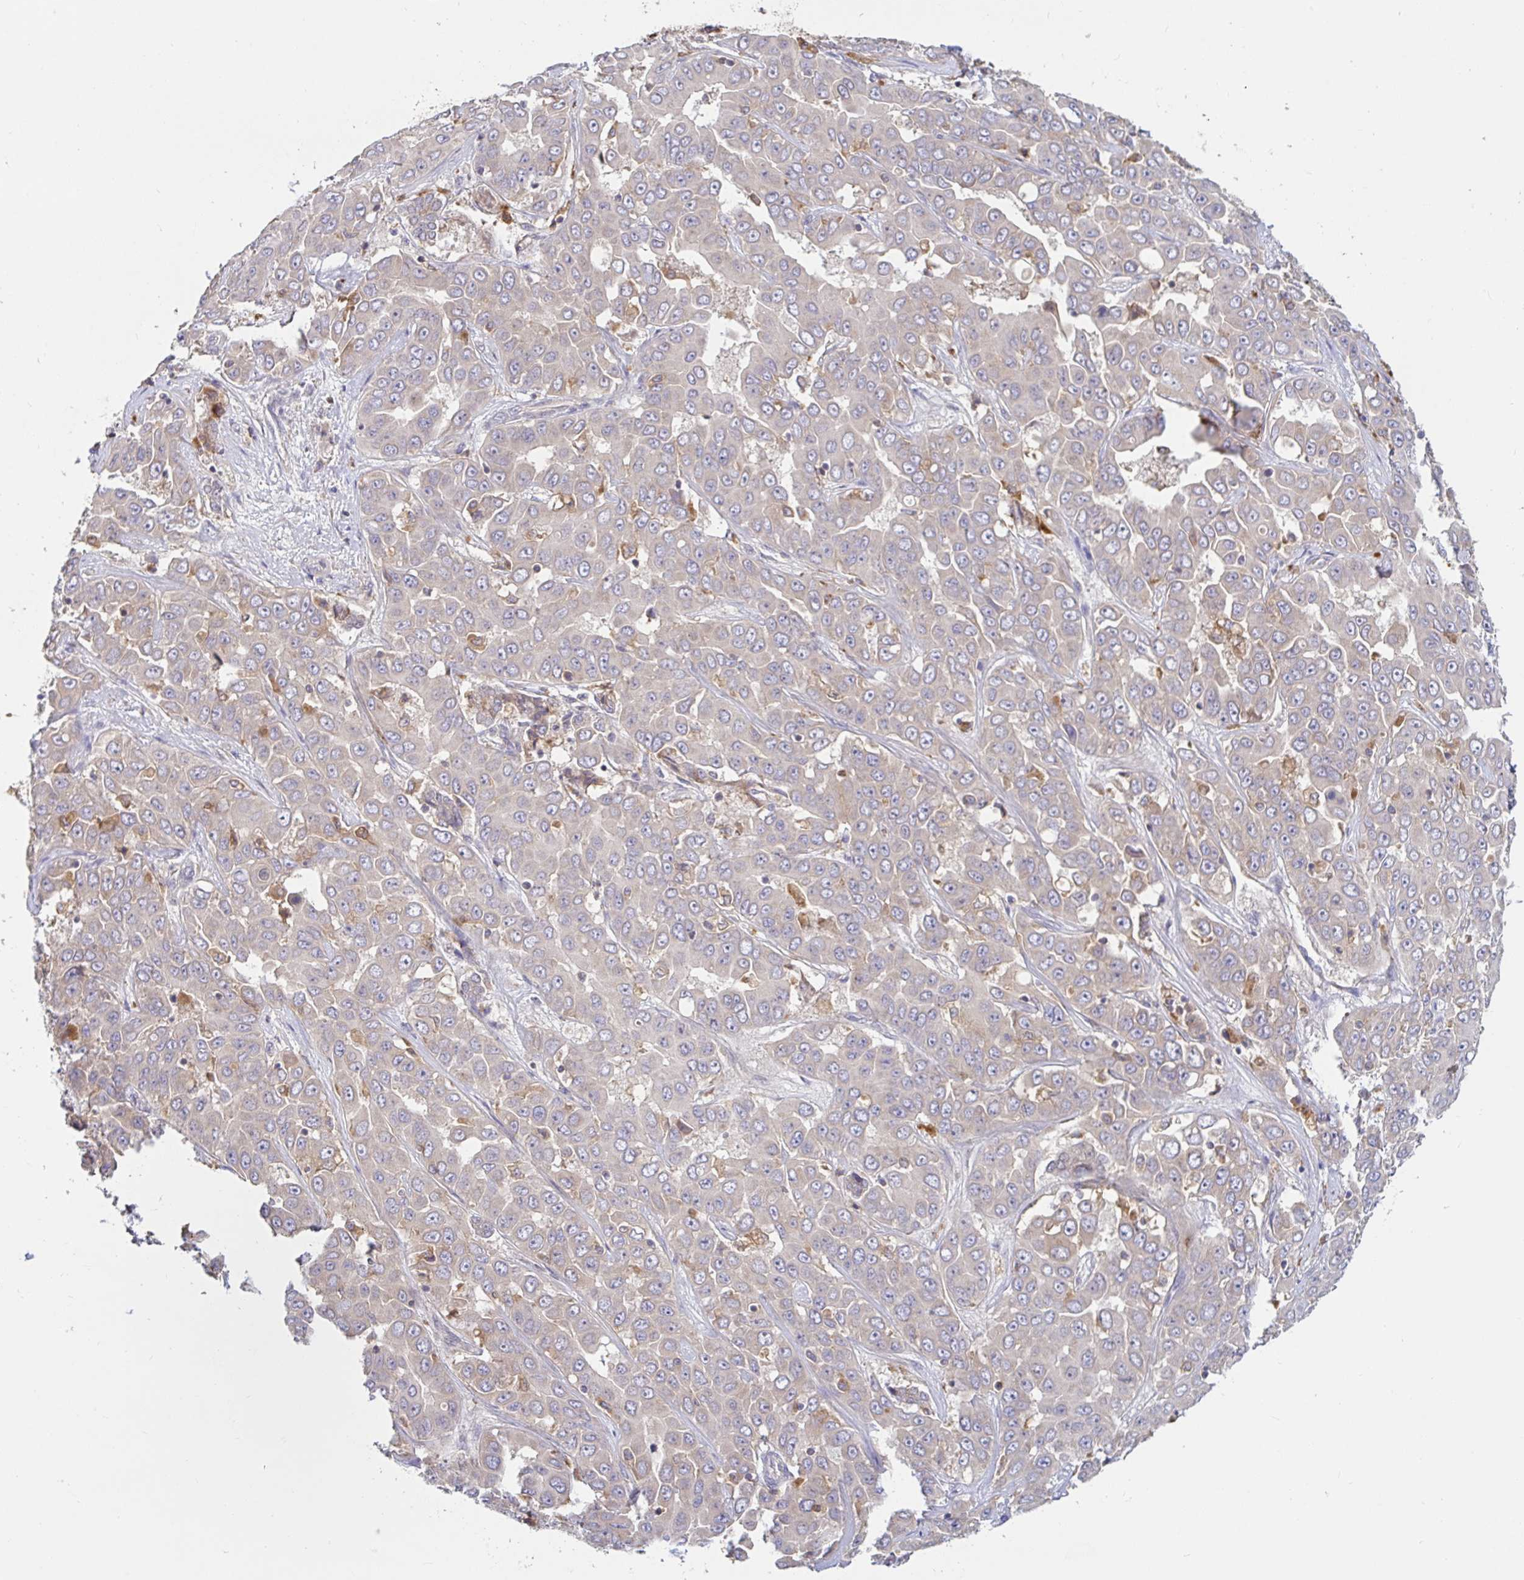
{"staining": {"intensity": "negative", "quantity": "none", "location": "none"}, "tissue": "liver cancer", "cell_type": "Tumor cells", "image_type": "cancer", "snomed": [{"axis": "morphology", "description": "Cholangiocarcinoma"}, {"axis": "topography", "description": "Liver"}], "caption": "Immunohistochemistry (IHC) of human cholangiocarcinoma (liver) reveals no positivity in tumor cells.", "gene": "LARP1", "patient": {"sex": "female", "age": 52}}